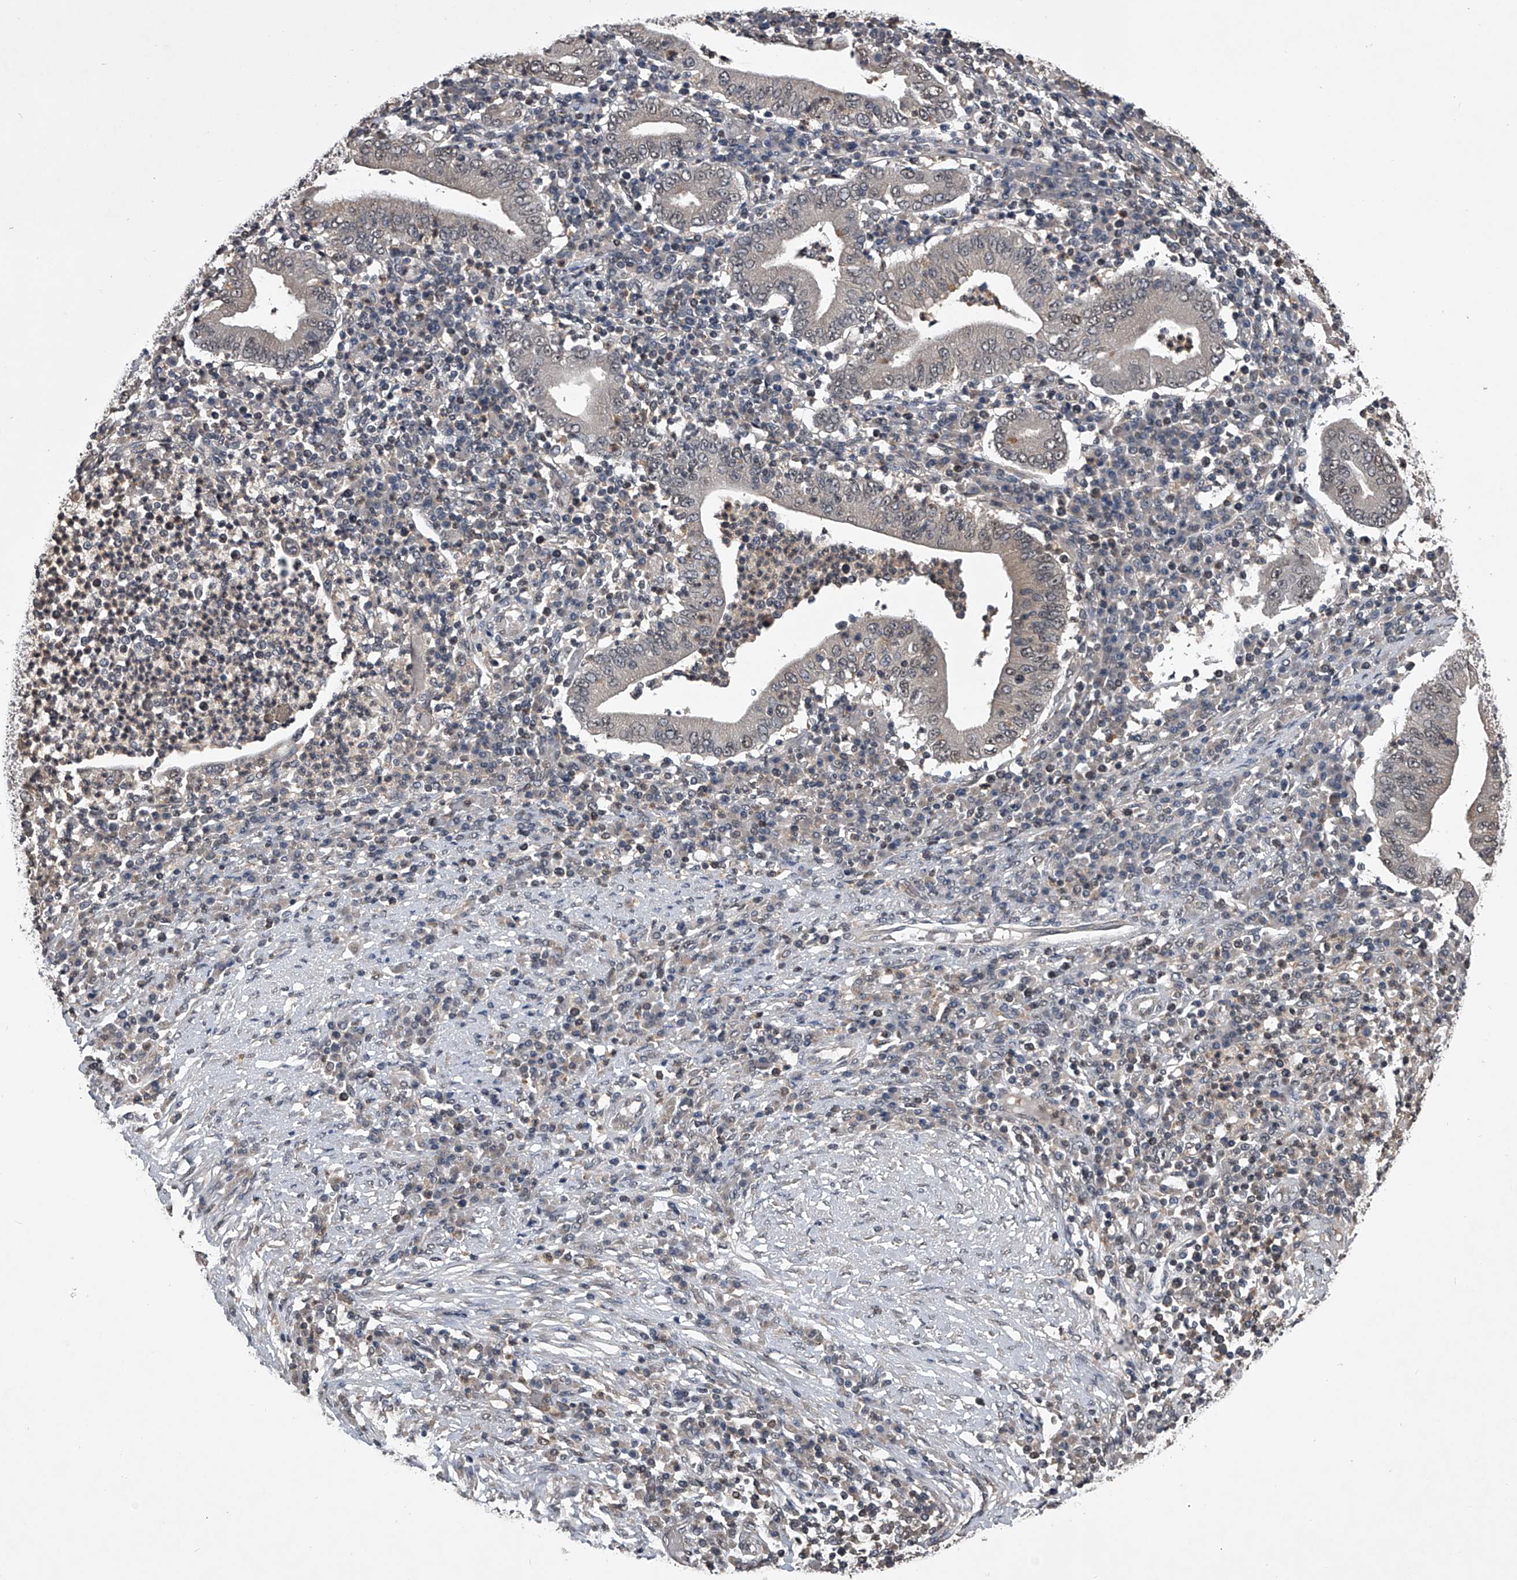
{"staining": {"intensity": "weak", "quantity": "25%-75%", "location": "cytoplasmic/membranous"}, "tissue": "stomach cancer", "cell_type": "Tumor cells", "image_type": "cancer", "snomed": [{"axis": "morphology", "description": "Normal tissue, NOS"}, {"axis": "morphology", "description": "Adenocarcinoma, NOS"}, {"axis": "topography", "description": "Esophagus"}, {"axis": "topography", "description": "Stomach, upper"}, {"axis": "topography", "description": "Peripheral nerve tissue"}], "caption": "Stomach adenocarcinoma tissue demonstrates weak cytoplasmic/membranous staining in approximately 25%-75% of tumor cells The protein of interest is stained brown, and the nuclei are stained in blue (DAB (3,3'-diaminobenzidine) IHC with brightfield microscopy, high magnification).", "gene": "TSNAX", "patient": {"sex": "male", "age": 62}}